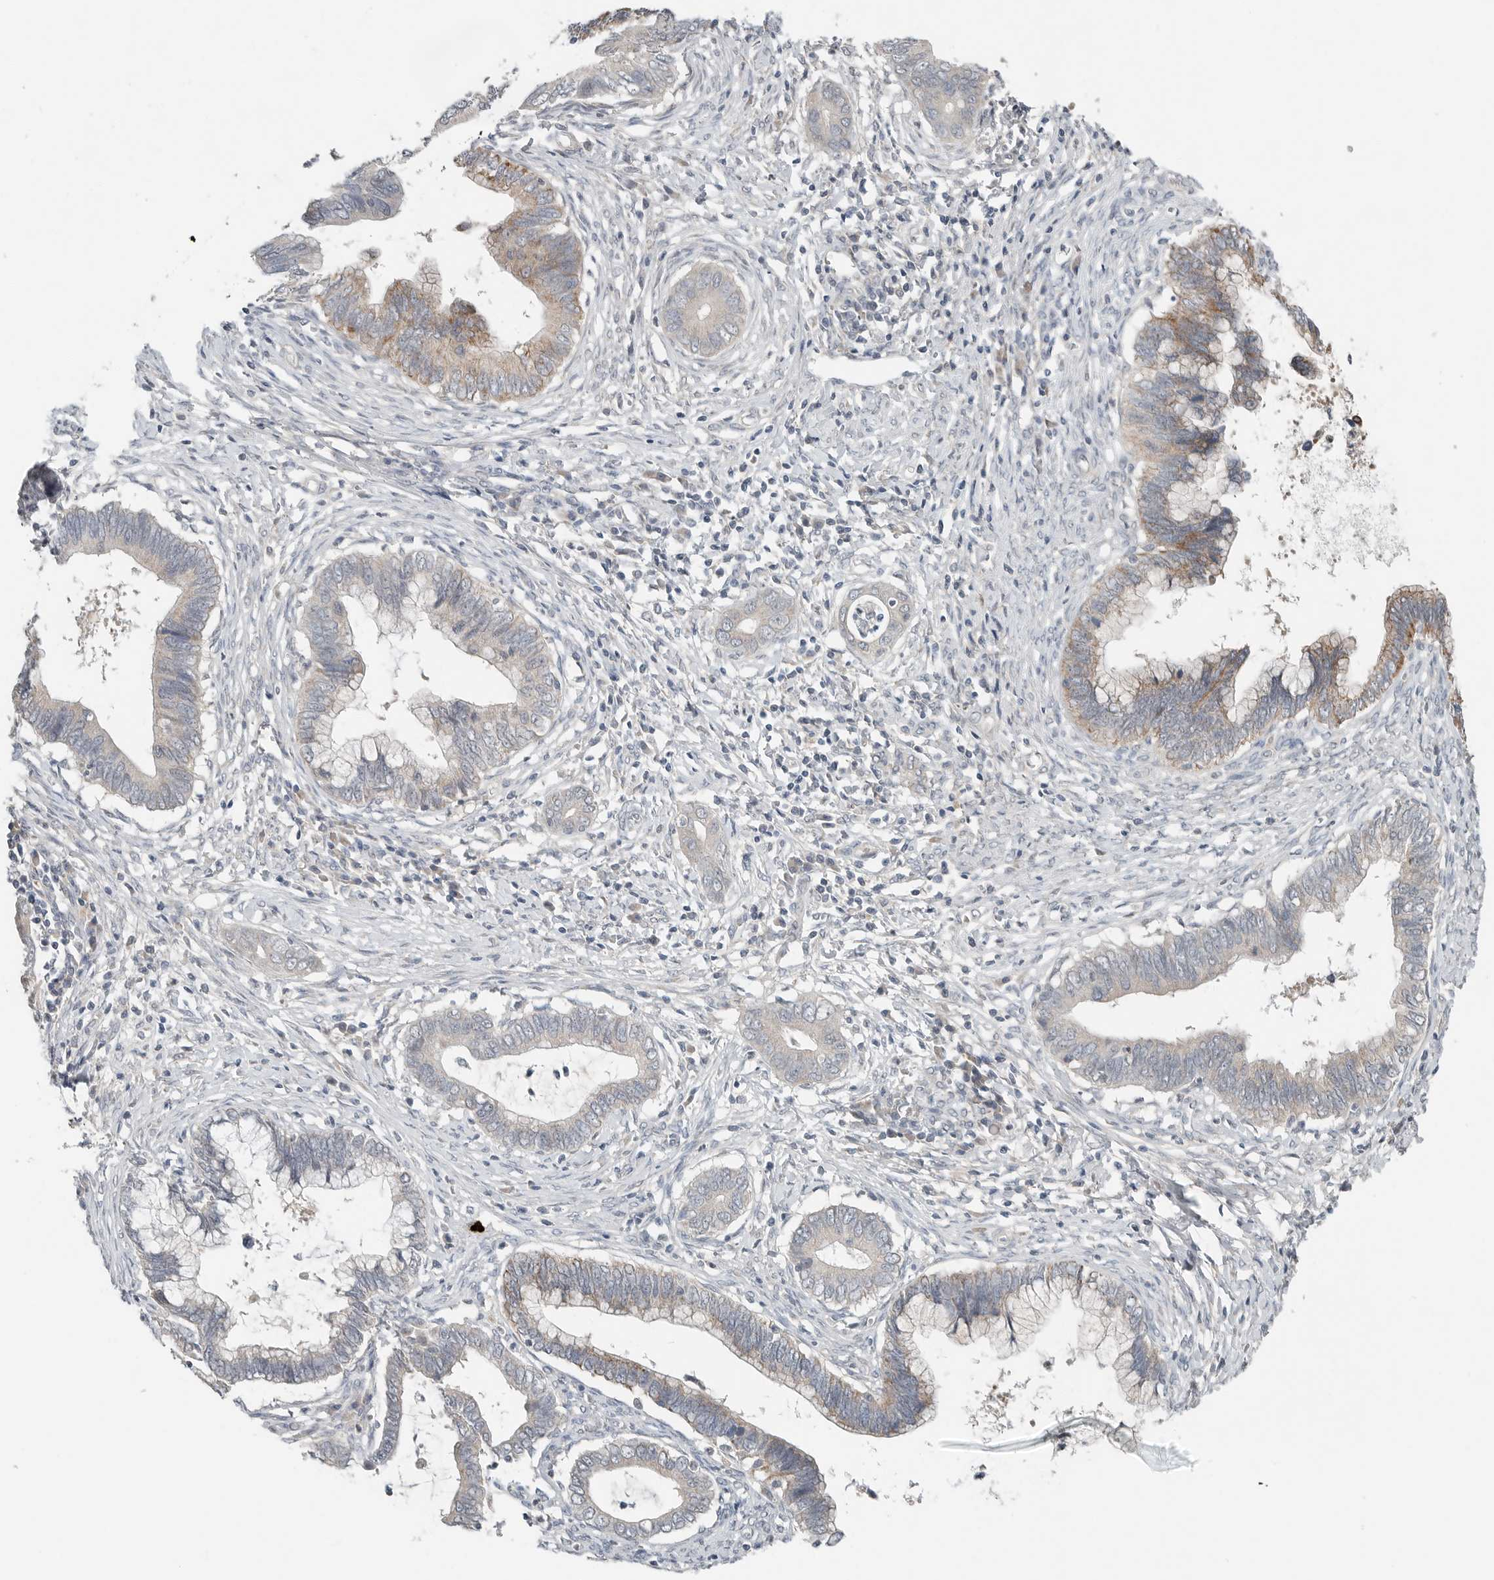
{"staining": {"intensity": "weak", "quantity": "25%-75%", "location": "cytoplasmic/membranous"}, "tissue": "cervical cancer", "cell_type": "Tumor cells", "image_type": "cancer", "snomed": [{"axis": "morphology", "description": "Adenocarcinoma, NOS"}, {"axis": "topography", "description": "Cervix"}], "caption": "Cervical cancer tissue demonstrates weak cytoplasmic/membranous expression in about 25%-75% of tumor cells", "gene": "FCRLB", "patient": {"sex": "female", "age": 44}}